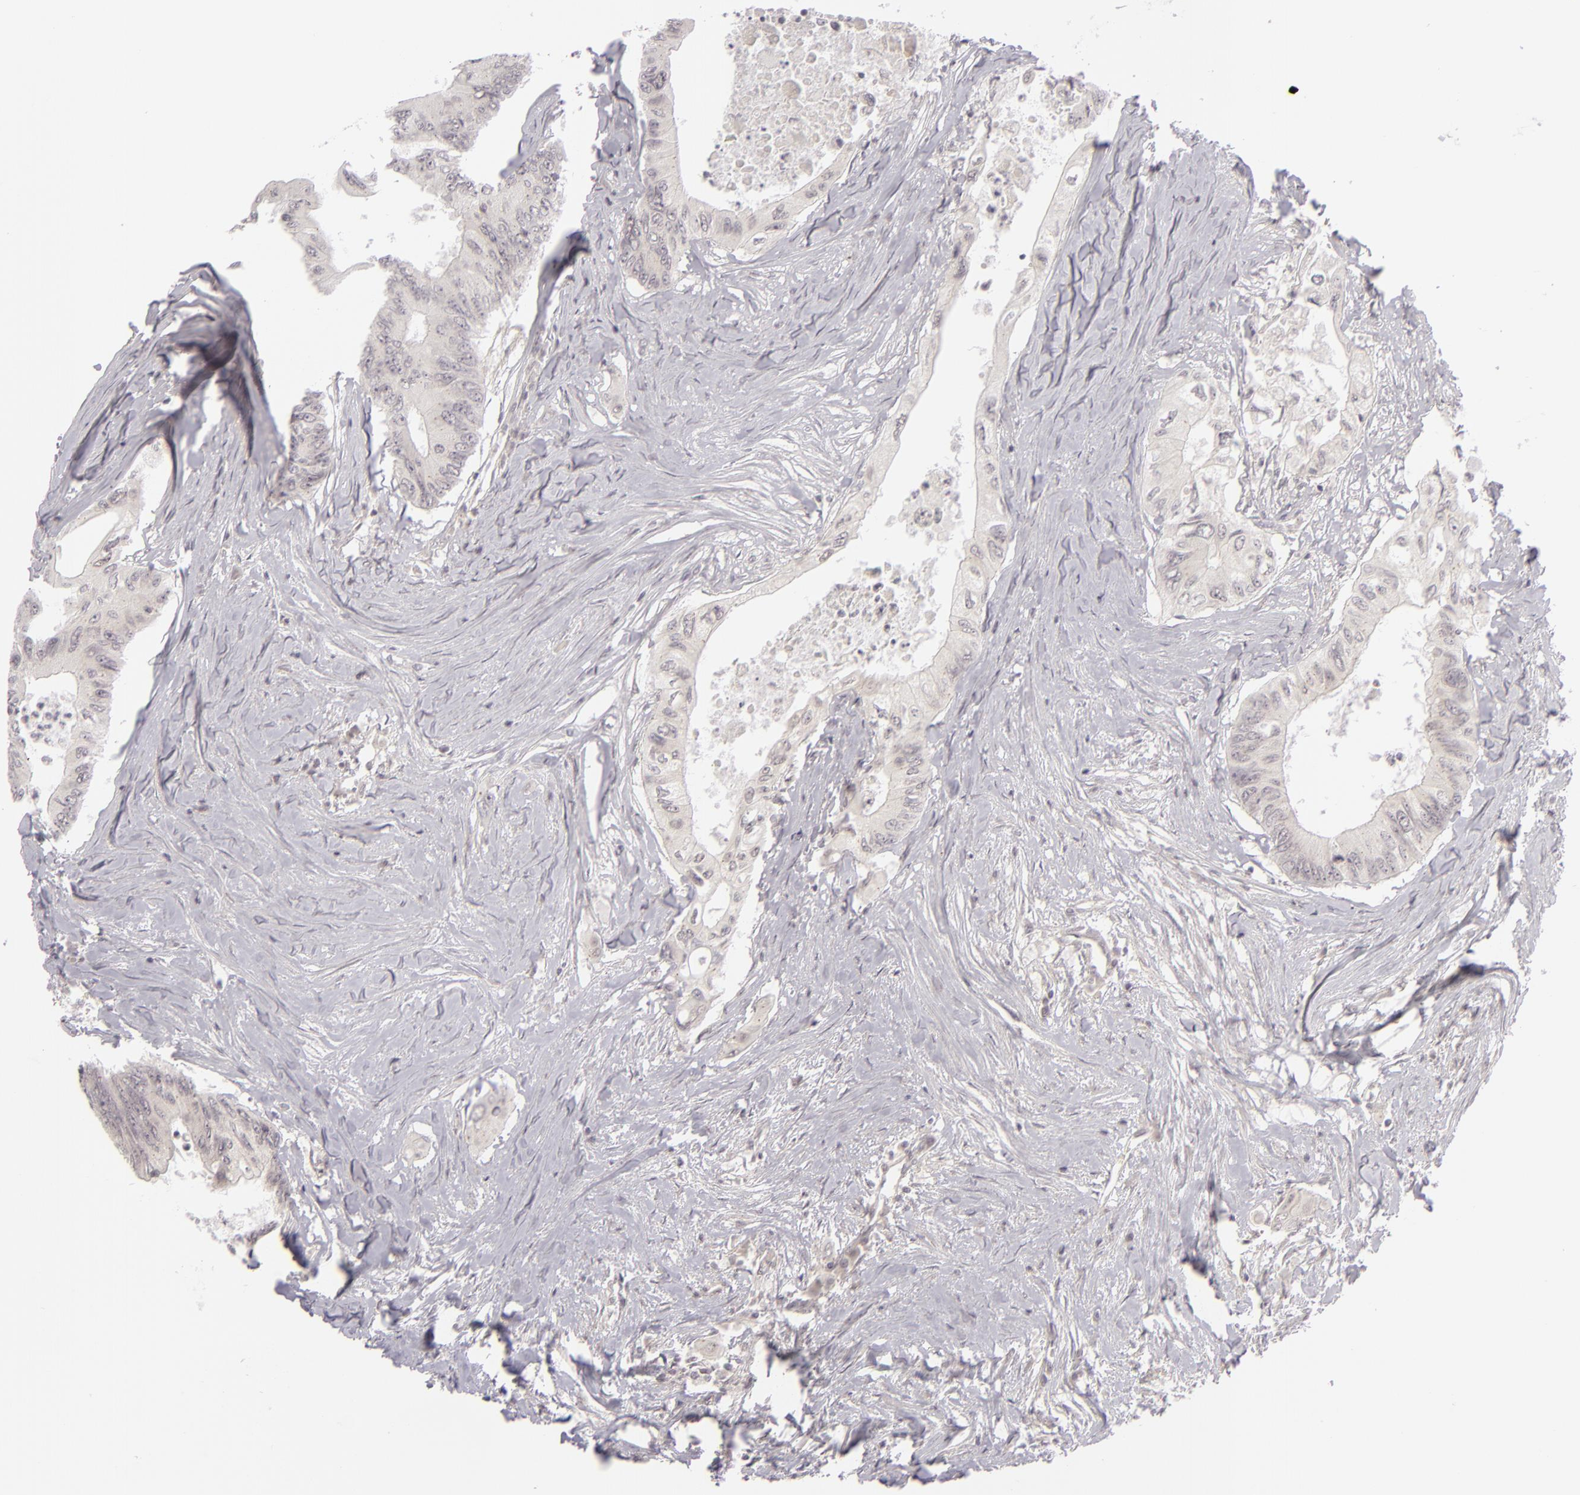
{"staining": {"intensity": "negative", "quantity": "none", "location": "none"}, "tissue": "colorectal cancer", "cell_type": "Tumor cells", "image_type": "cancer", "snomed": [{"axis": "morphology", "description": "Adenocarcinoma, NOS"}, {"axis": "topography", "description": "Colon"}], "caption": "Immunohistochemistry (IHC) of adenocarcinoma (colorectal) exhibits no staining in tumor cells. Brightfield microscopy of immunohistochemistry (IHC) stained with DAB (3,3'-diaminobenzidine) (brown) and hematoxylin (blue), captured at high magnification.", "gene": "DLG3", "patient": {"sex": "male", "age": 65}}